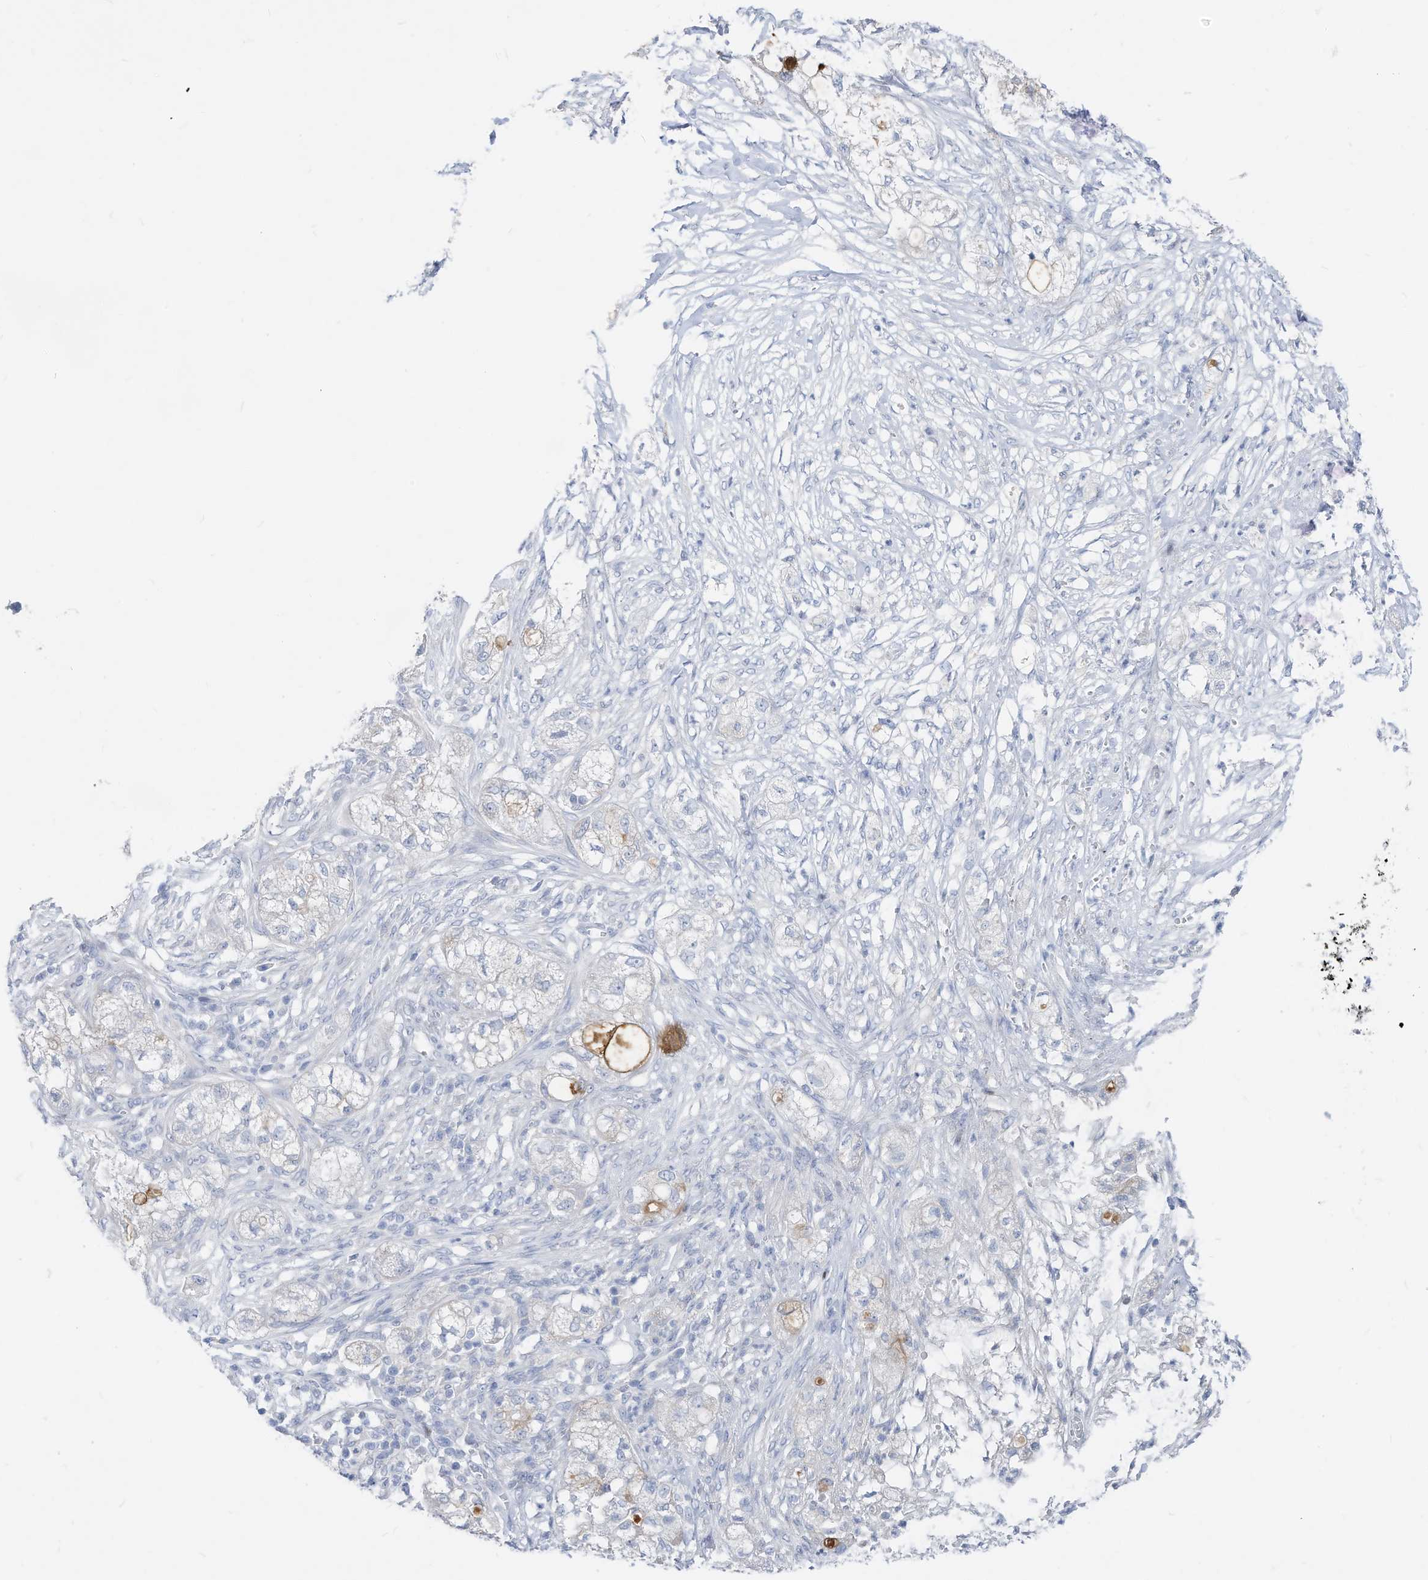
{"staining": {"intensity": "negative", "quantity": "none", "location": "none"}, "tissue": "pancreatic cancer", "cell_type": "Tumor cells", "image_type": "cancer", "snomed": [{"axis": "morphology", "description": "Adenocarcinoma, NOS"}, {"axis": "topography", "description": "Pancreas"}], "caption": "Tumor cells are negative for brown protein staining in adenocarcinoma (pancreatic). (DAB (3,3'-diaminobenzidine) IHC visualized using brightfield microscopy, high magnification).", "gene": "FRS3", "patient": {"sex": "female", "age": 78}}